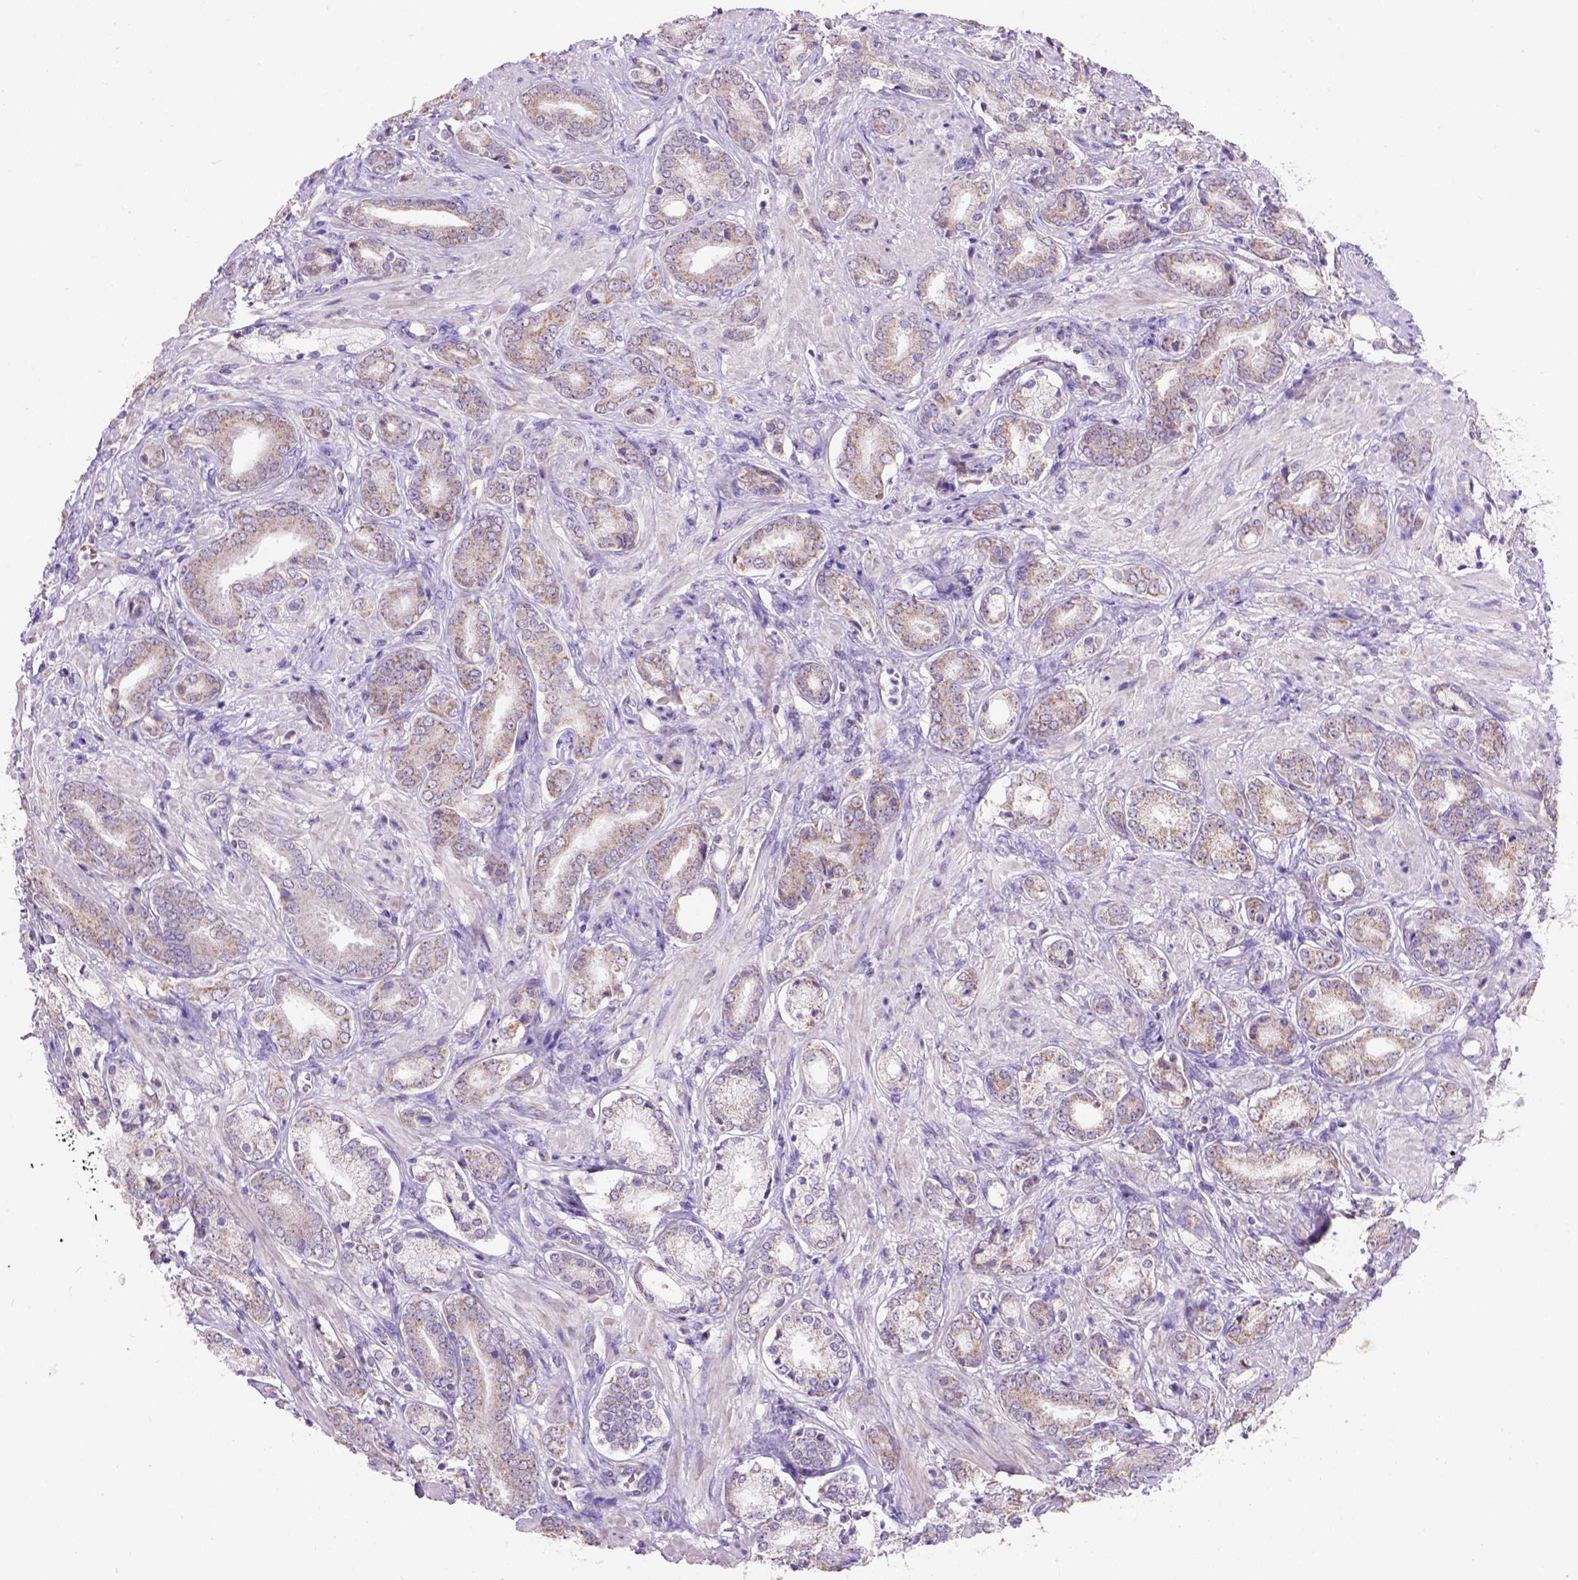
{"staining": {"intensity": "weak", "quantity": ">75%", "location": "cytoplasmic/membranous"}, "tissue": "prostate cancer", "cell_type": "Tumor cells", "image_type": "cancer", "snomed": [{"axis": "morphology", "description": "Adenocarcinoma, High grade"}, {"axis": "topography", "description": "Prostate"}], "caption": "Immunohistochemistry micrograph of prostate cancer stained for a protein (brown), which demonstrates low levels of weak cytoplasmic/membranous staining in about >75% of tumor cells.", "gene": "L2HGDH", "patient": {"sex": "male", "age": 56}}